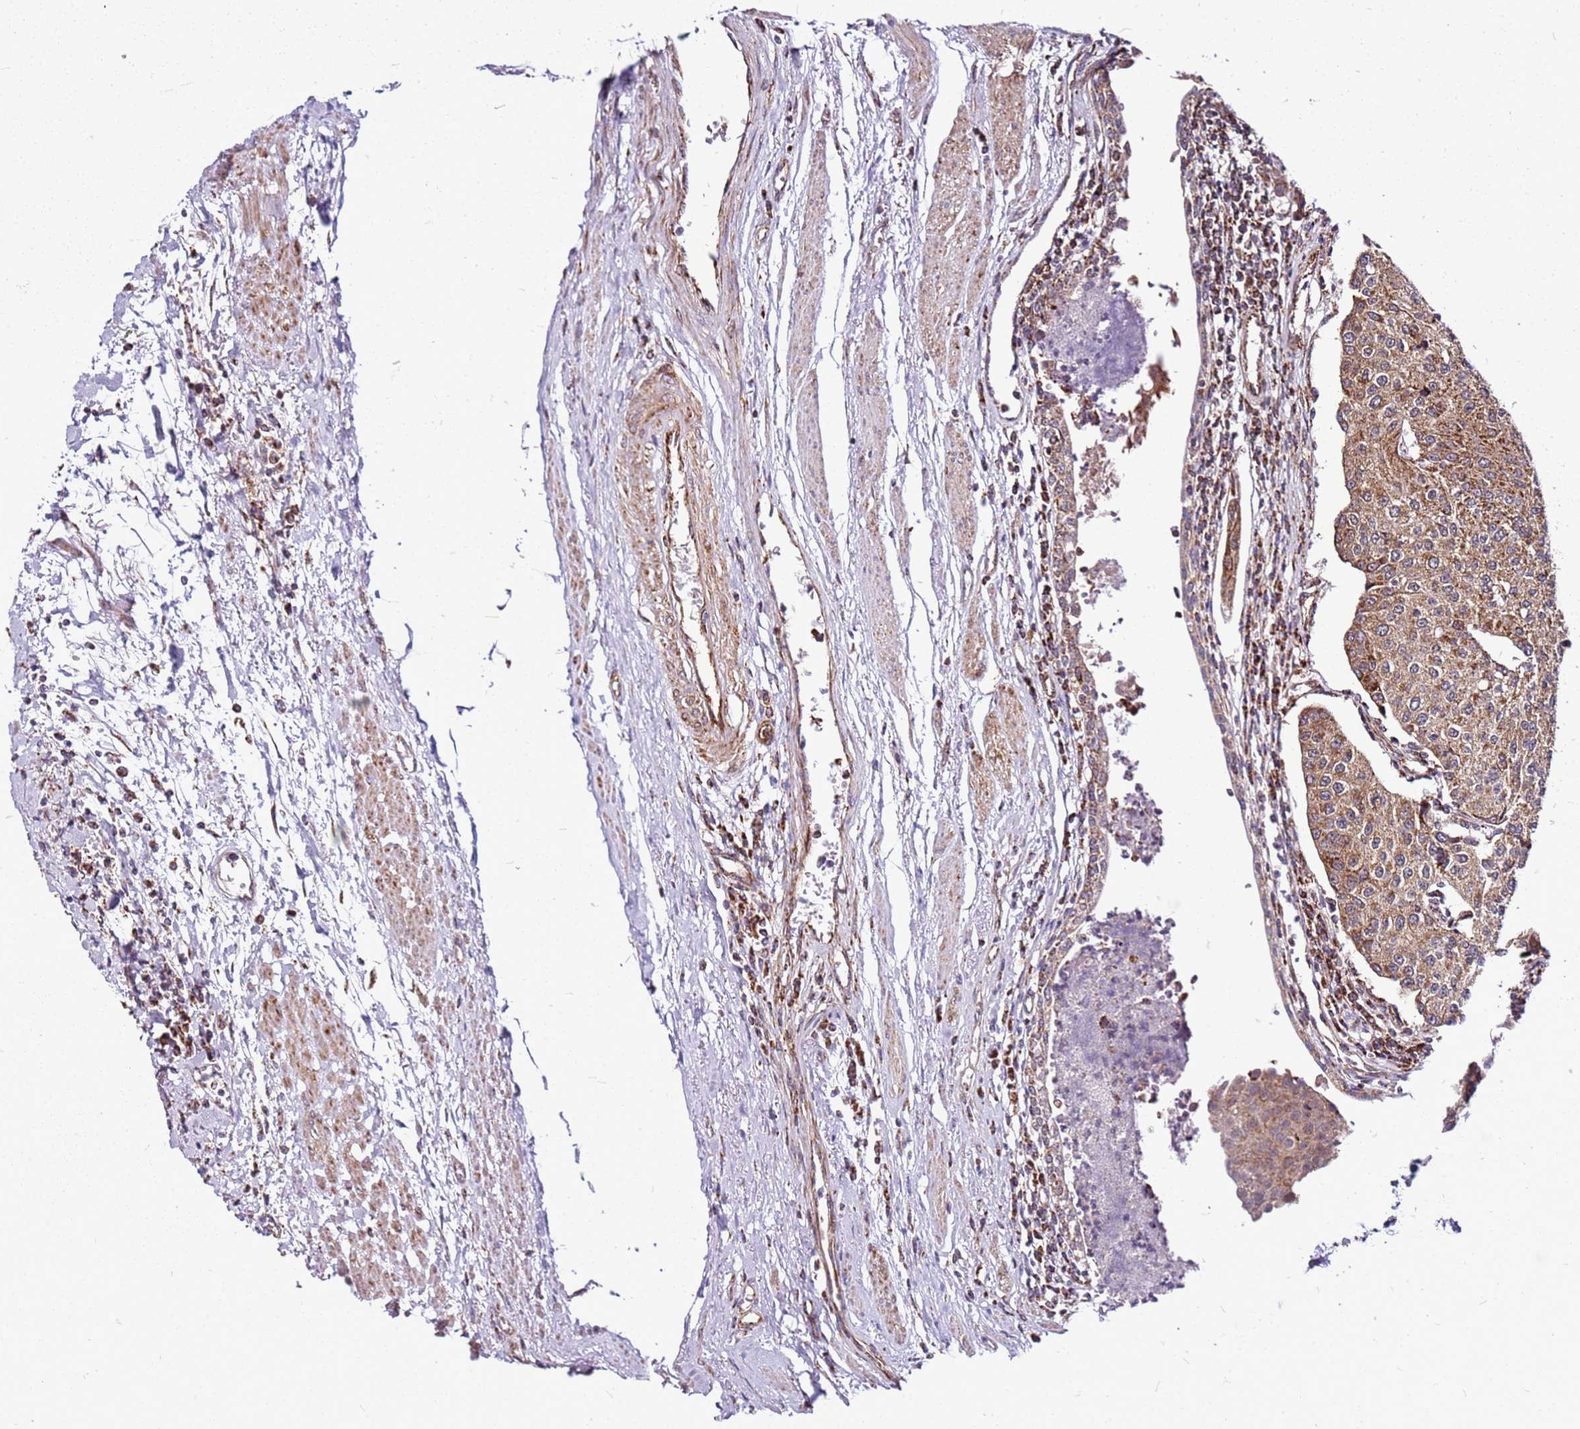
{"staining": {"intensity": "moderate", "quantity": ">75%", "location": "cytoplasmic/membranous"}, "tissue": "urothelial cancer", "cell_type": "Tumor cells", "image_type": "cancer", "snomed": [{"axis": "morphology", "description": "Urothelial carcinoma, High grade"}, {"axis": "topography", "description": "Urinary bladder"}], "caption": "High-grade urothelial carcinoma was stained to show a protein in brown. There is medium levels of moderate cytoplasmic/membranous staining in approximately >75% of tumor cells.", "gene": "OR51T1", "patient": {"sex": "female", "age": 85}}